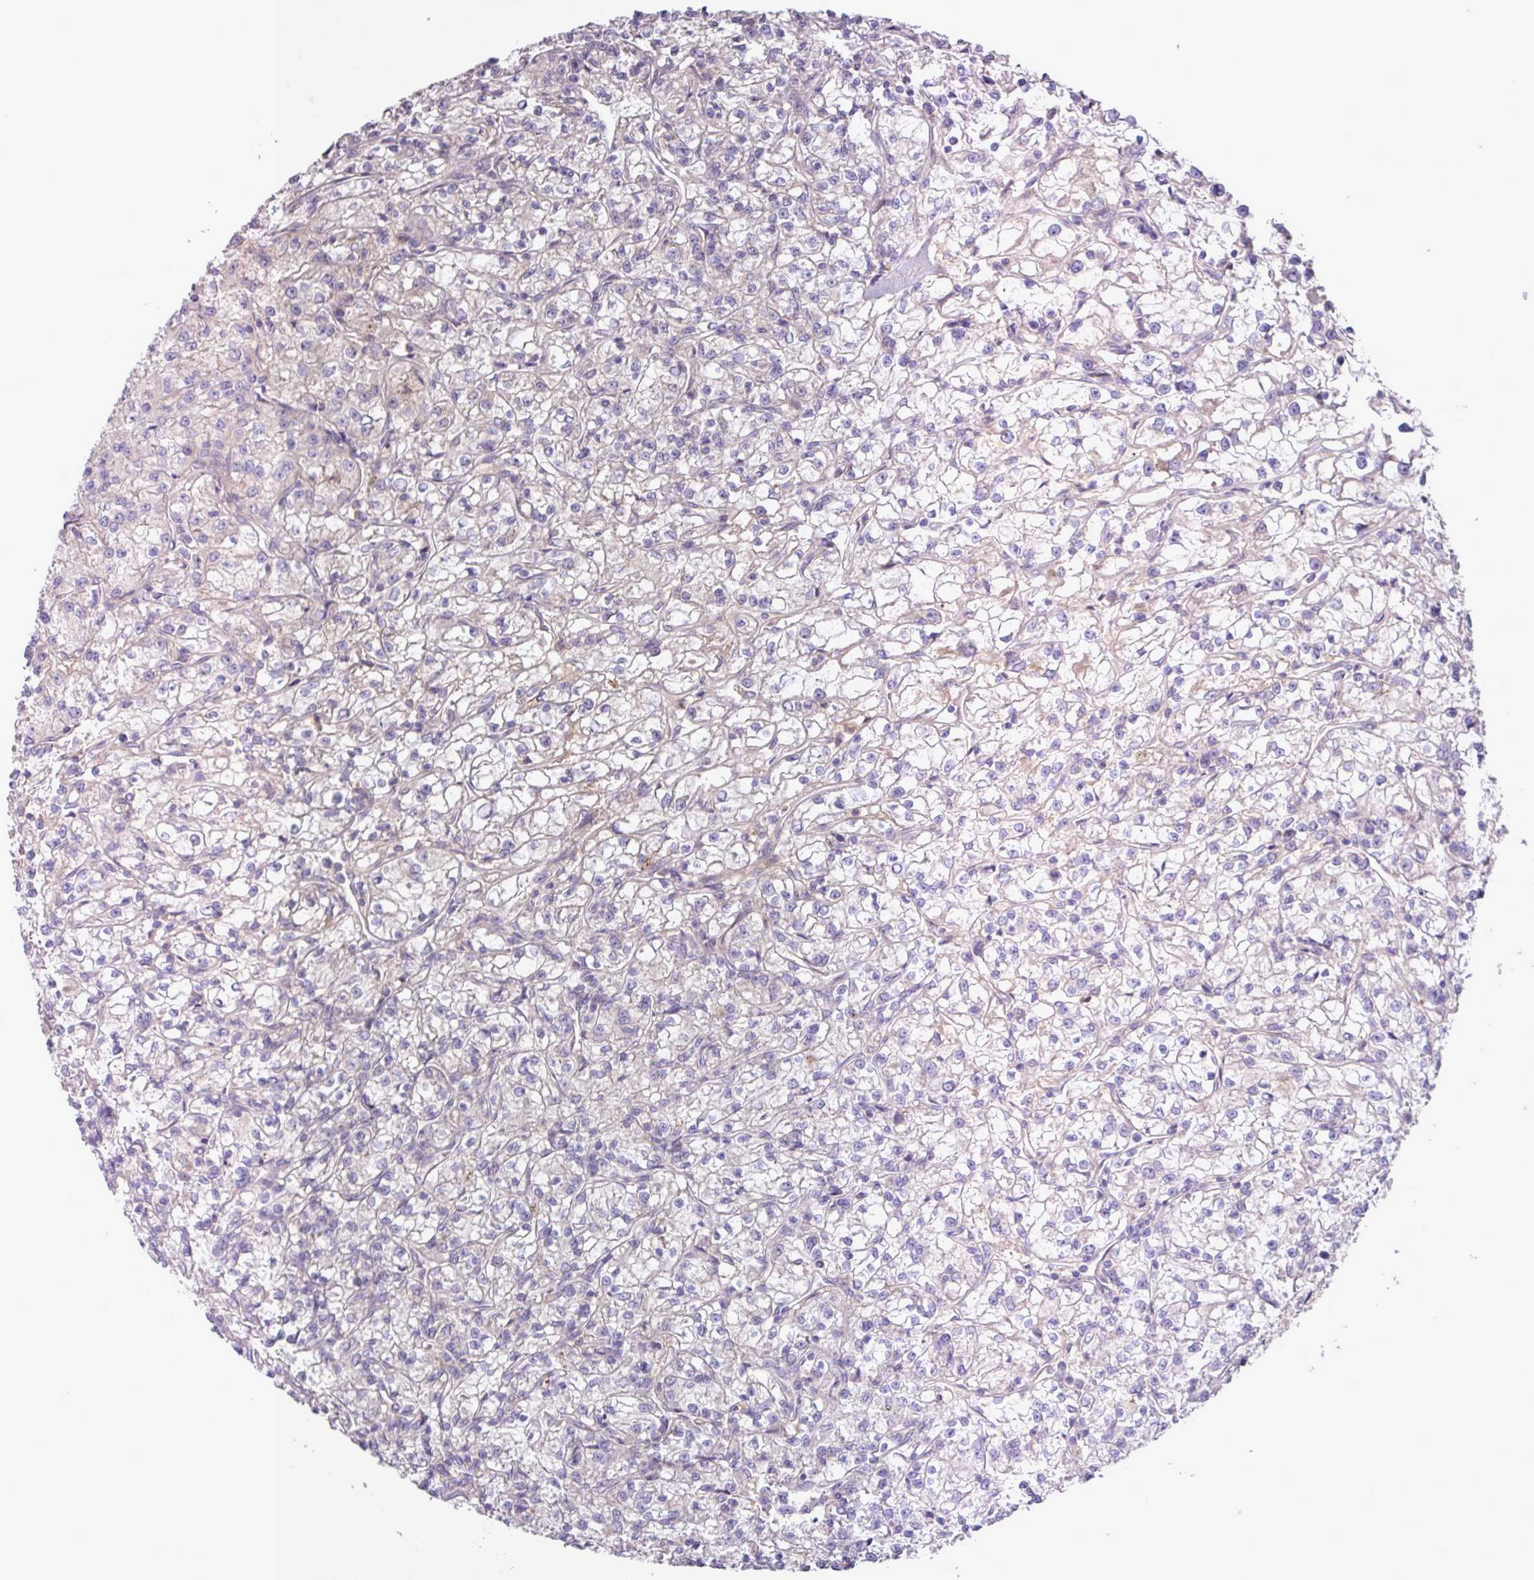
{"staining": {"intensity": "negative", "quantity": "none", "location": "none"}, "tissue": "renal cancer", "cell_type": "Tumor cells", "image_type": "cancer", "snomed": [{"axis": "morphology", "description": "Adenocarcinoma, NOS"}, {"axis": "topography", "description": "Kidney"}], "caption": "The micrograph exhibits no staining of tumor cells in renal cancer.", "gene": "IQCJ", "patient": {"sex": "female", "age": 59}}